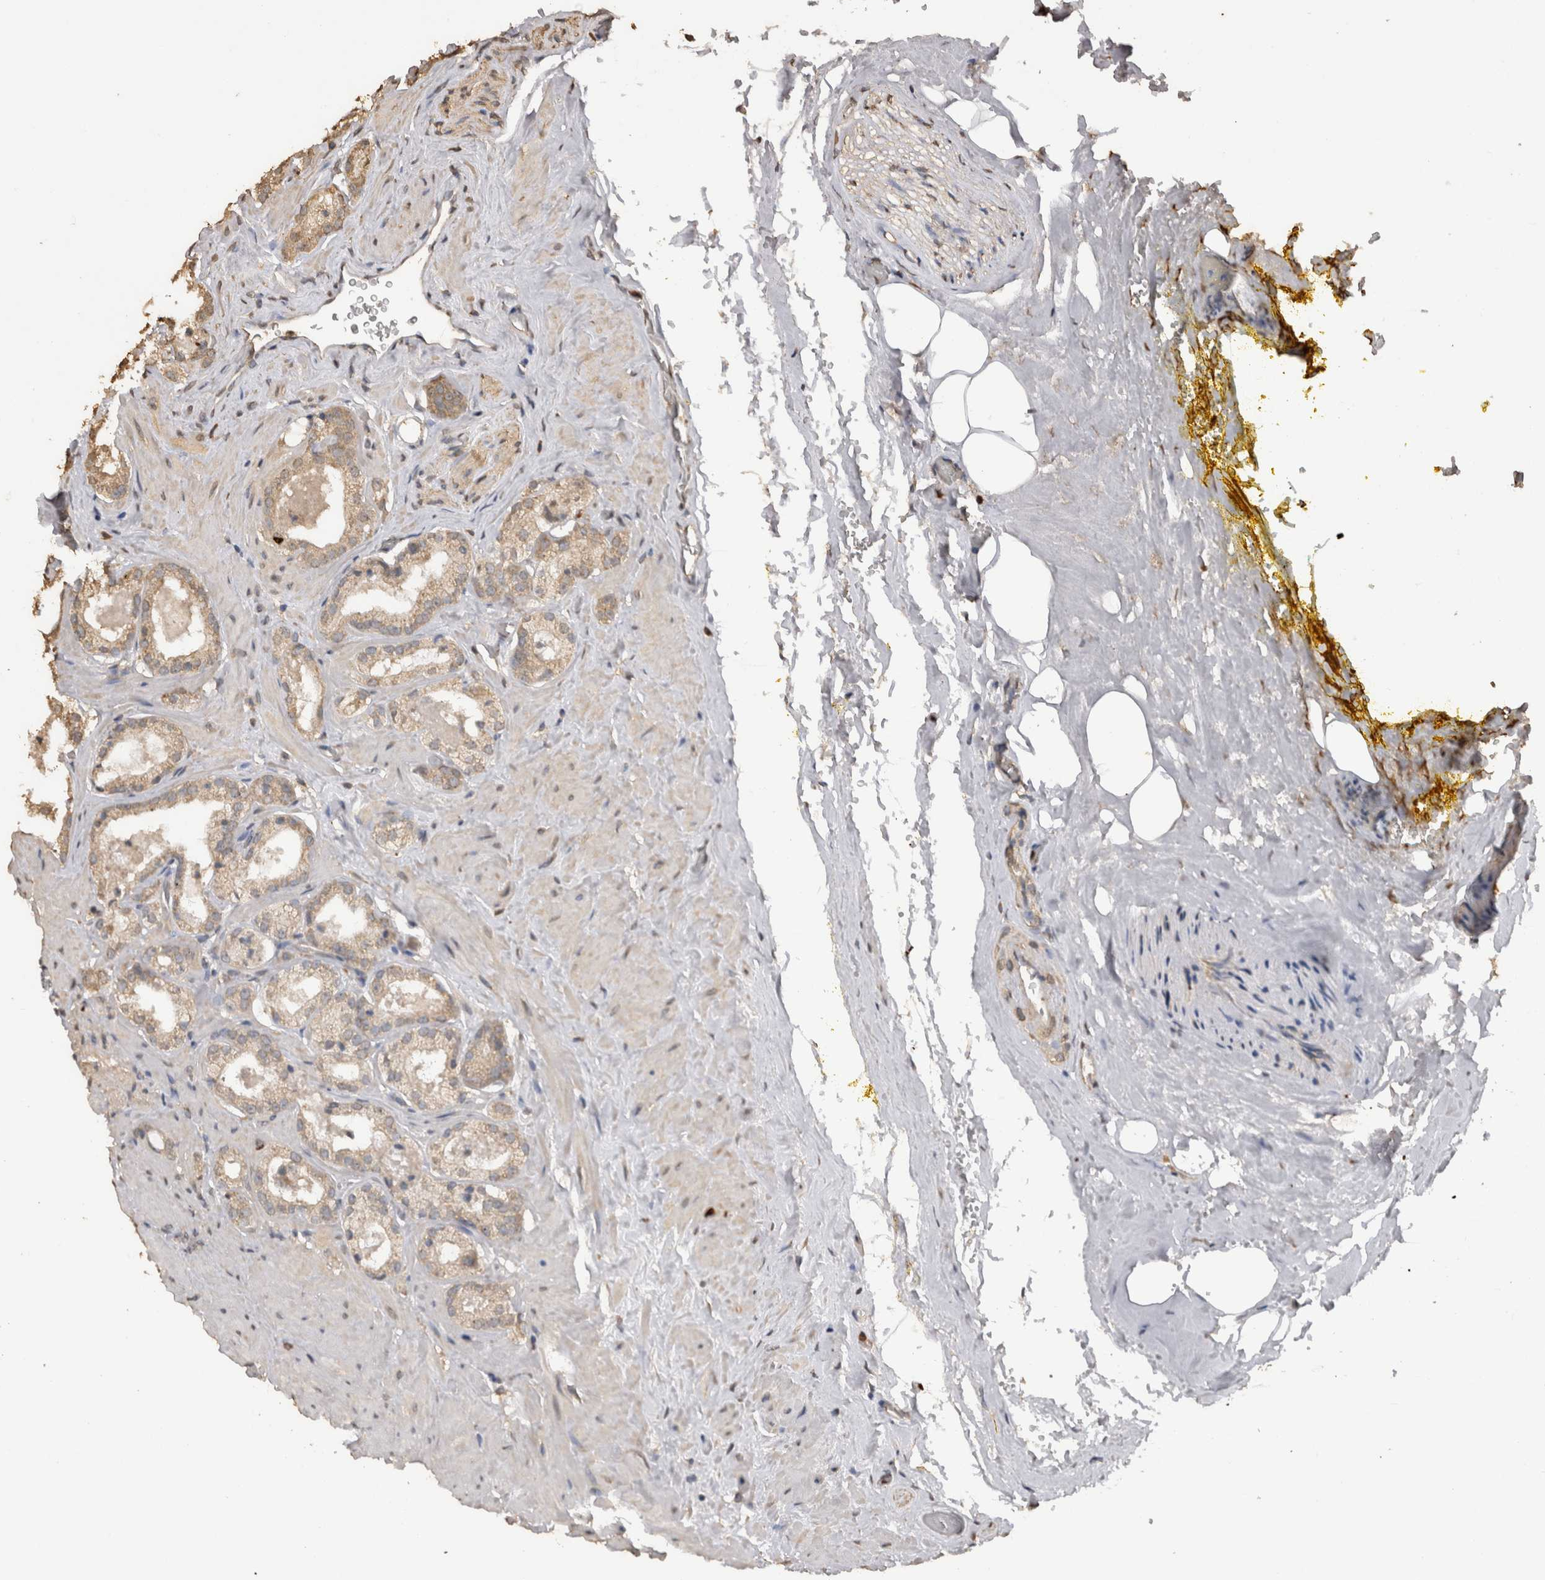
{"staining": {"intensity": "weak", "quantity": ">75%", "location": "cytoplasmic/membranous"}, "tissue": "prostate cancer", "cell_type": "Tumor cells", "image_type": "cancer", "snomed": [{"axis": "morphology", "description": "Adenocarcinoma, High grade"}, {"axis": "topography", "description": "Prostate"}], "caption": "IHC image of human prostate cancer (high-grade adenocarcinoma) stained for a protein (brown), which shows low levels of weak cytoplasmic/membranous expression in about >75% of tumor cells.", "gene": "SOCS5", "patient": {"sex": "male", "age": 64}}